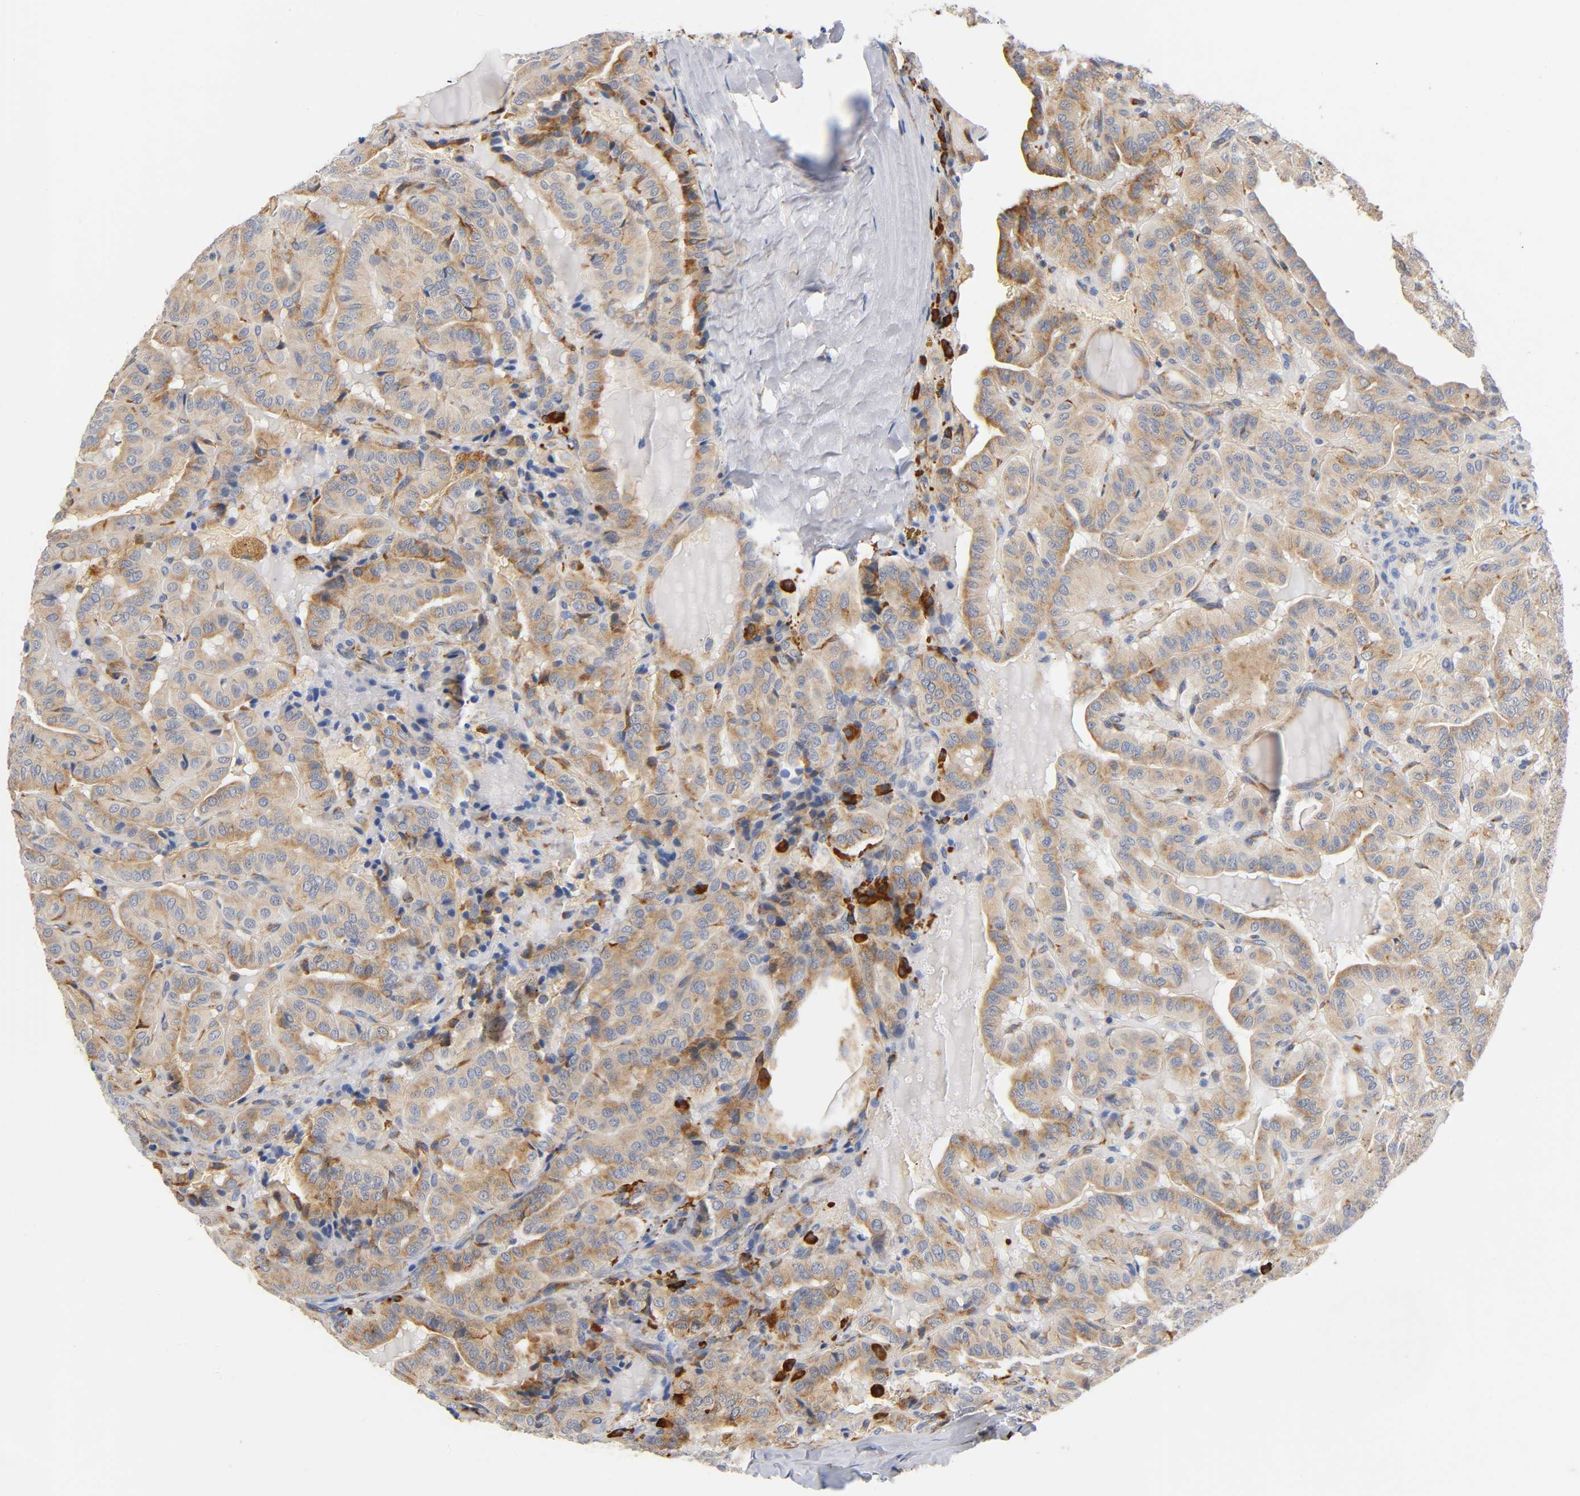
{"staining": {"intensity": "weak", "quantity": ">75%", "location": "cytoplasmic/membranous"}, "tissue": "thyroid cancer", "cell_type": "Tumor cells", "image_type": "cancer", "snomed": [{"axis": "morphology", "description": "Papillary adenocarcinoma, NOS"}, {"axis": "topography", "description": "Thyroid gland"}], "caption": "A photomicrograph of papillary adenocarcinoma (thyroid) stained for a protein shows weak cytoplasmic/membranous brown staining in tumor cells.", "gene": "UCKL1", "patient": {"sex": "male", "age": 77}}